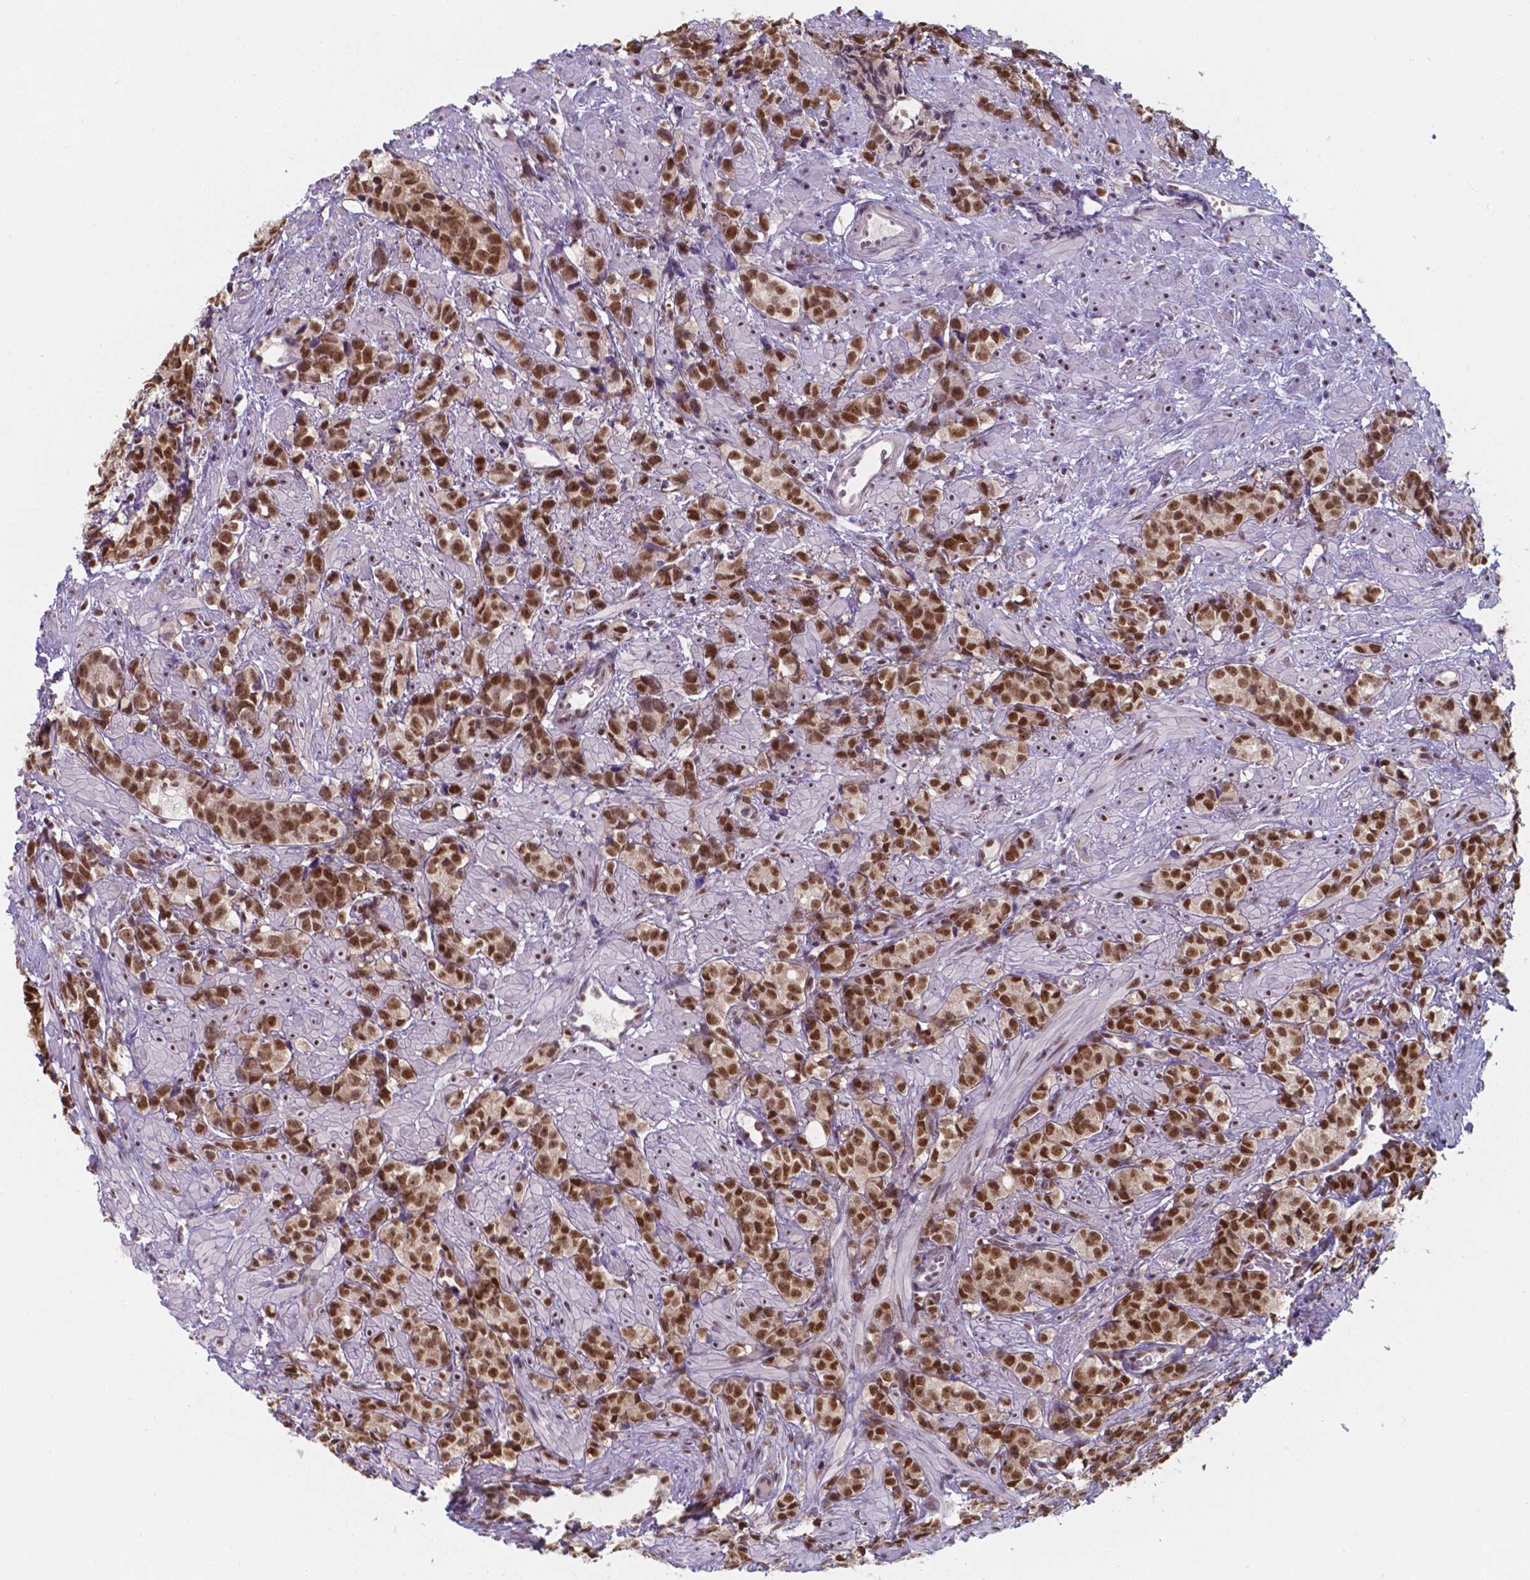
{"staining": {"intensity": "strong", "quantity": ">75%", "location": "nuclear"}, "tissue": "prostate cancer", "cell_type": "Tumor cells", "image_type": "cancer", "snomed": [{"axis": "morphology", "description": "Adenocarcinoma, High grade"}, {"axis": "topography", "description": "Prostate"}], "caption": "Prostate adenocarcinoma (high-grade) stained for a protein (brown) demonstrates strong nuclear positive staining in about >75% of tumor cells.", "gene": "UBE2E2", "patient": {"sex": "male", "age": 81}}